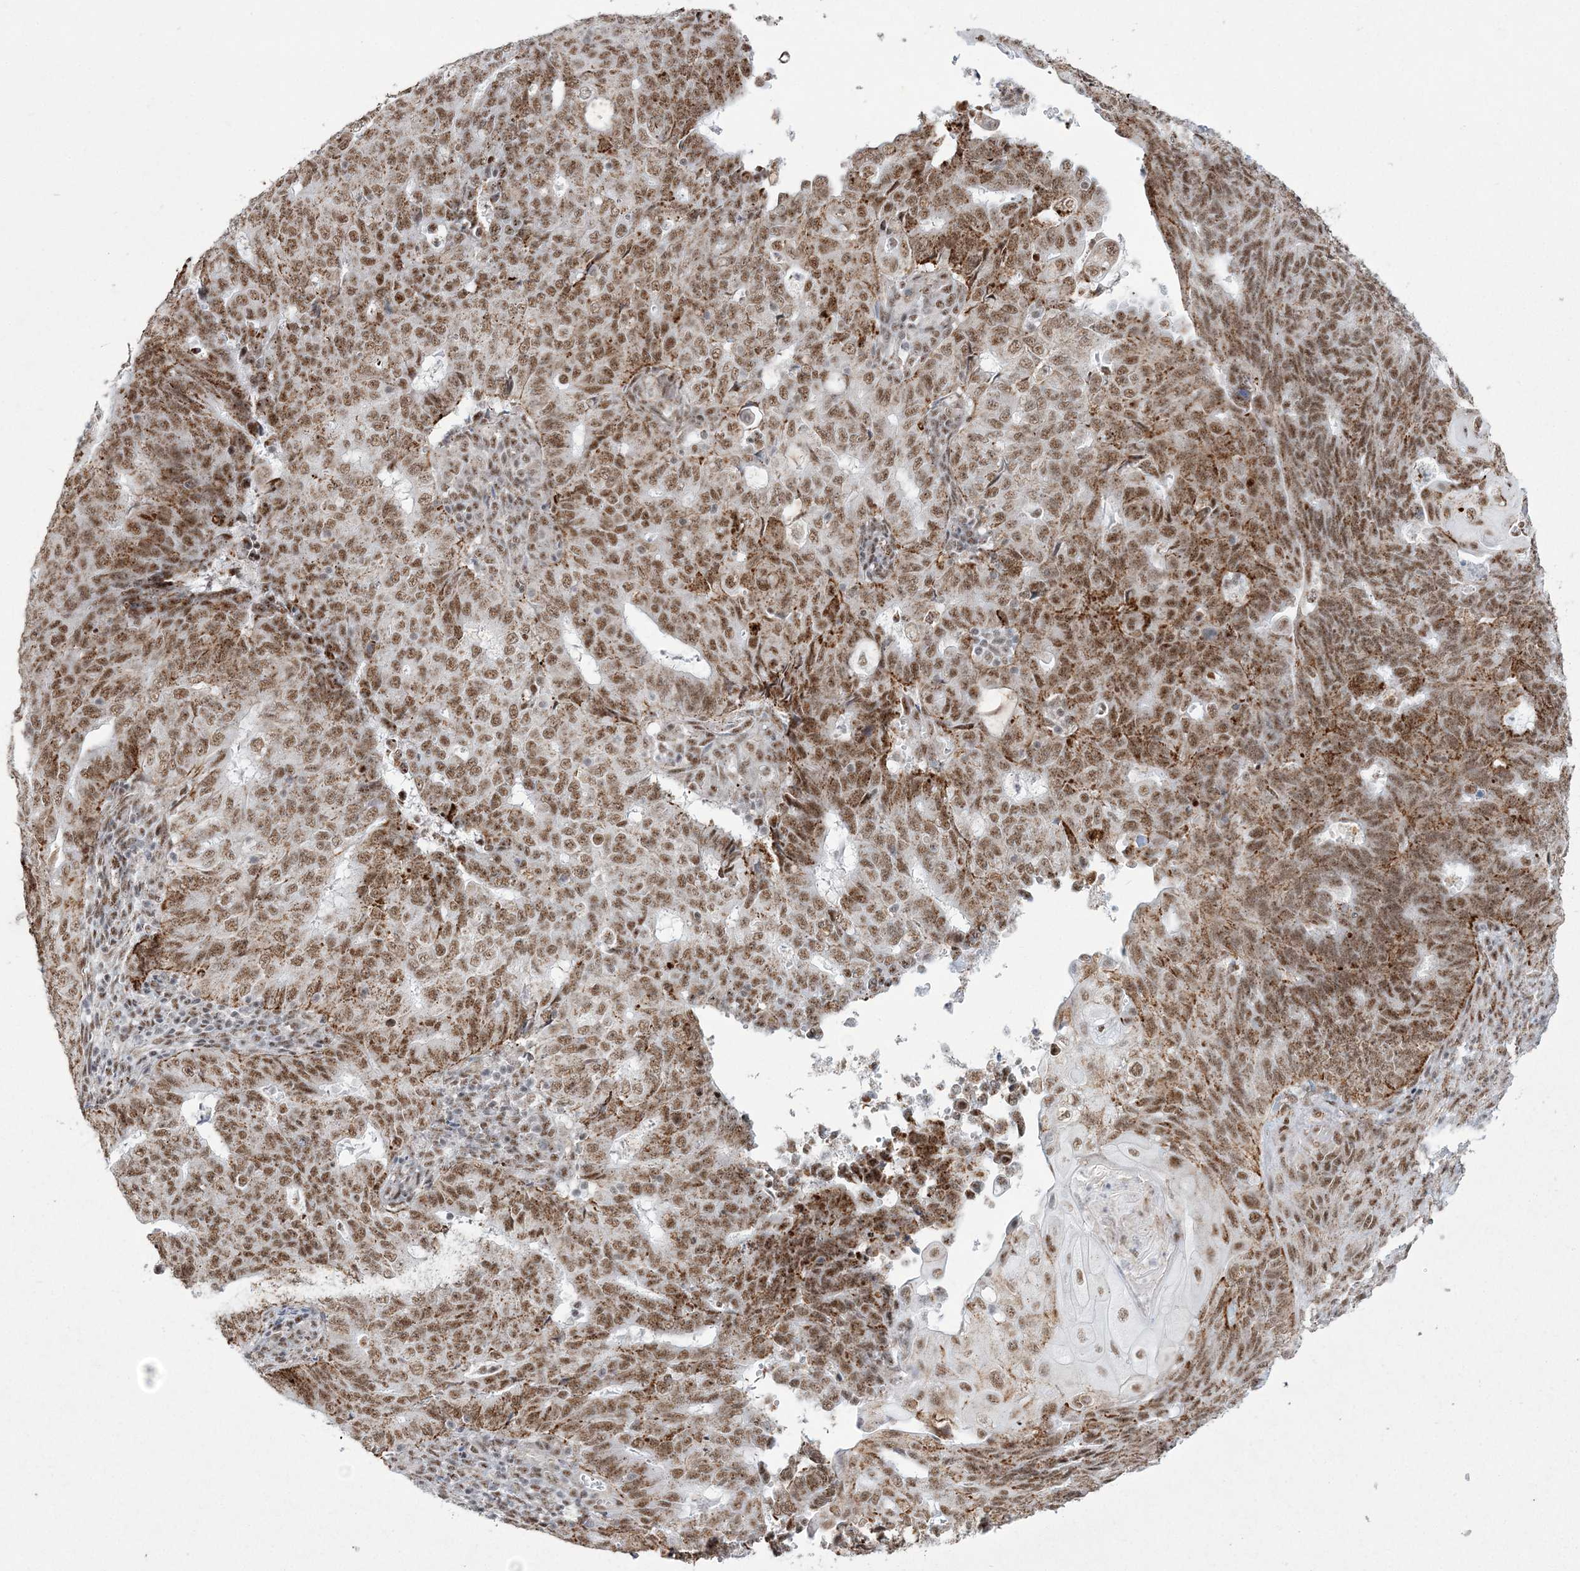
{"staining": {"intensity": "moderate", "quantity": ">75%", "location": "cytoplasmic/membranous,nuclear"}, "tissue": "endometrial cancer", "cell_type": "Tumor cells", "image_type": "cancer", "snomed": [{"axis": "morphology", "description": "Adenocarcinoma, NOS"}, {"axis": "topography", "description": "Endometrium"}], "caption": "An immunohistochemistry image of neoplastic tissue is shown. Protein staining in brown shows moderate cytoplasmic/membranous and nuclear positivity in endometrial cancer (adenocarcinoma) within tumor cells.", "gene": "RBM17", "patient": {"sex": "female", "age": 32}}